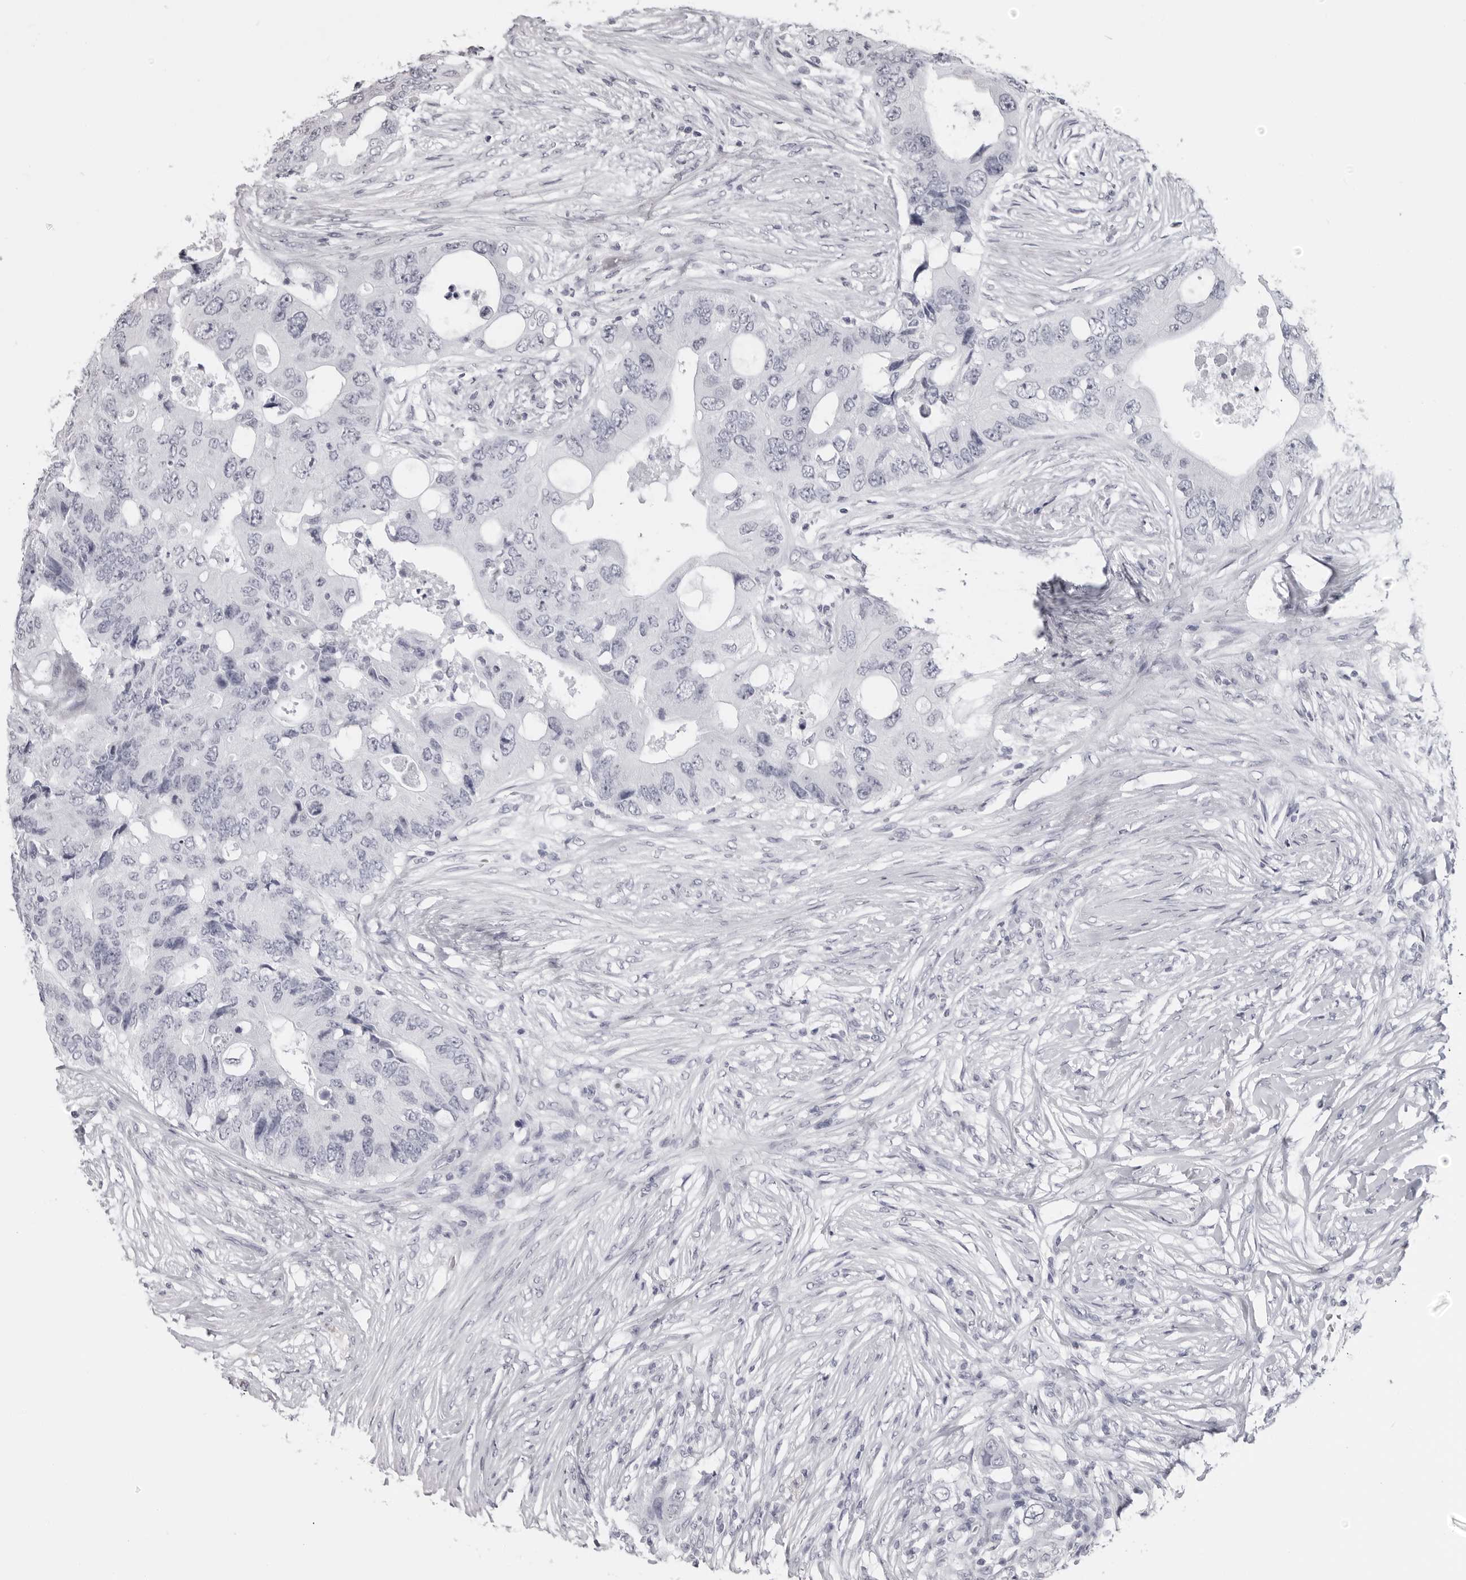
{"staining": {"intensity": "negative", "quantity": "none", "location": "none"}, "tissue": "colorectal cancer", "cell_type": "Tumor cells", "image_type": "cancer", "snomed": [{"axis": "morphology", "description": "Adenocarcinoma, NOS"}, {"axis": "topography", "description": "Colon"}], "caption": "Immunohistochemistry (IHC) micrograph of adenocarcinoma (colorectal) stained for a protein (brown), which shows no staining in tumor cells.", "gene": "DNALI1", "patient": {"sex": "male", "age": 71}}